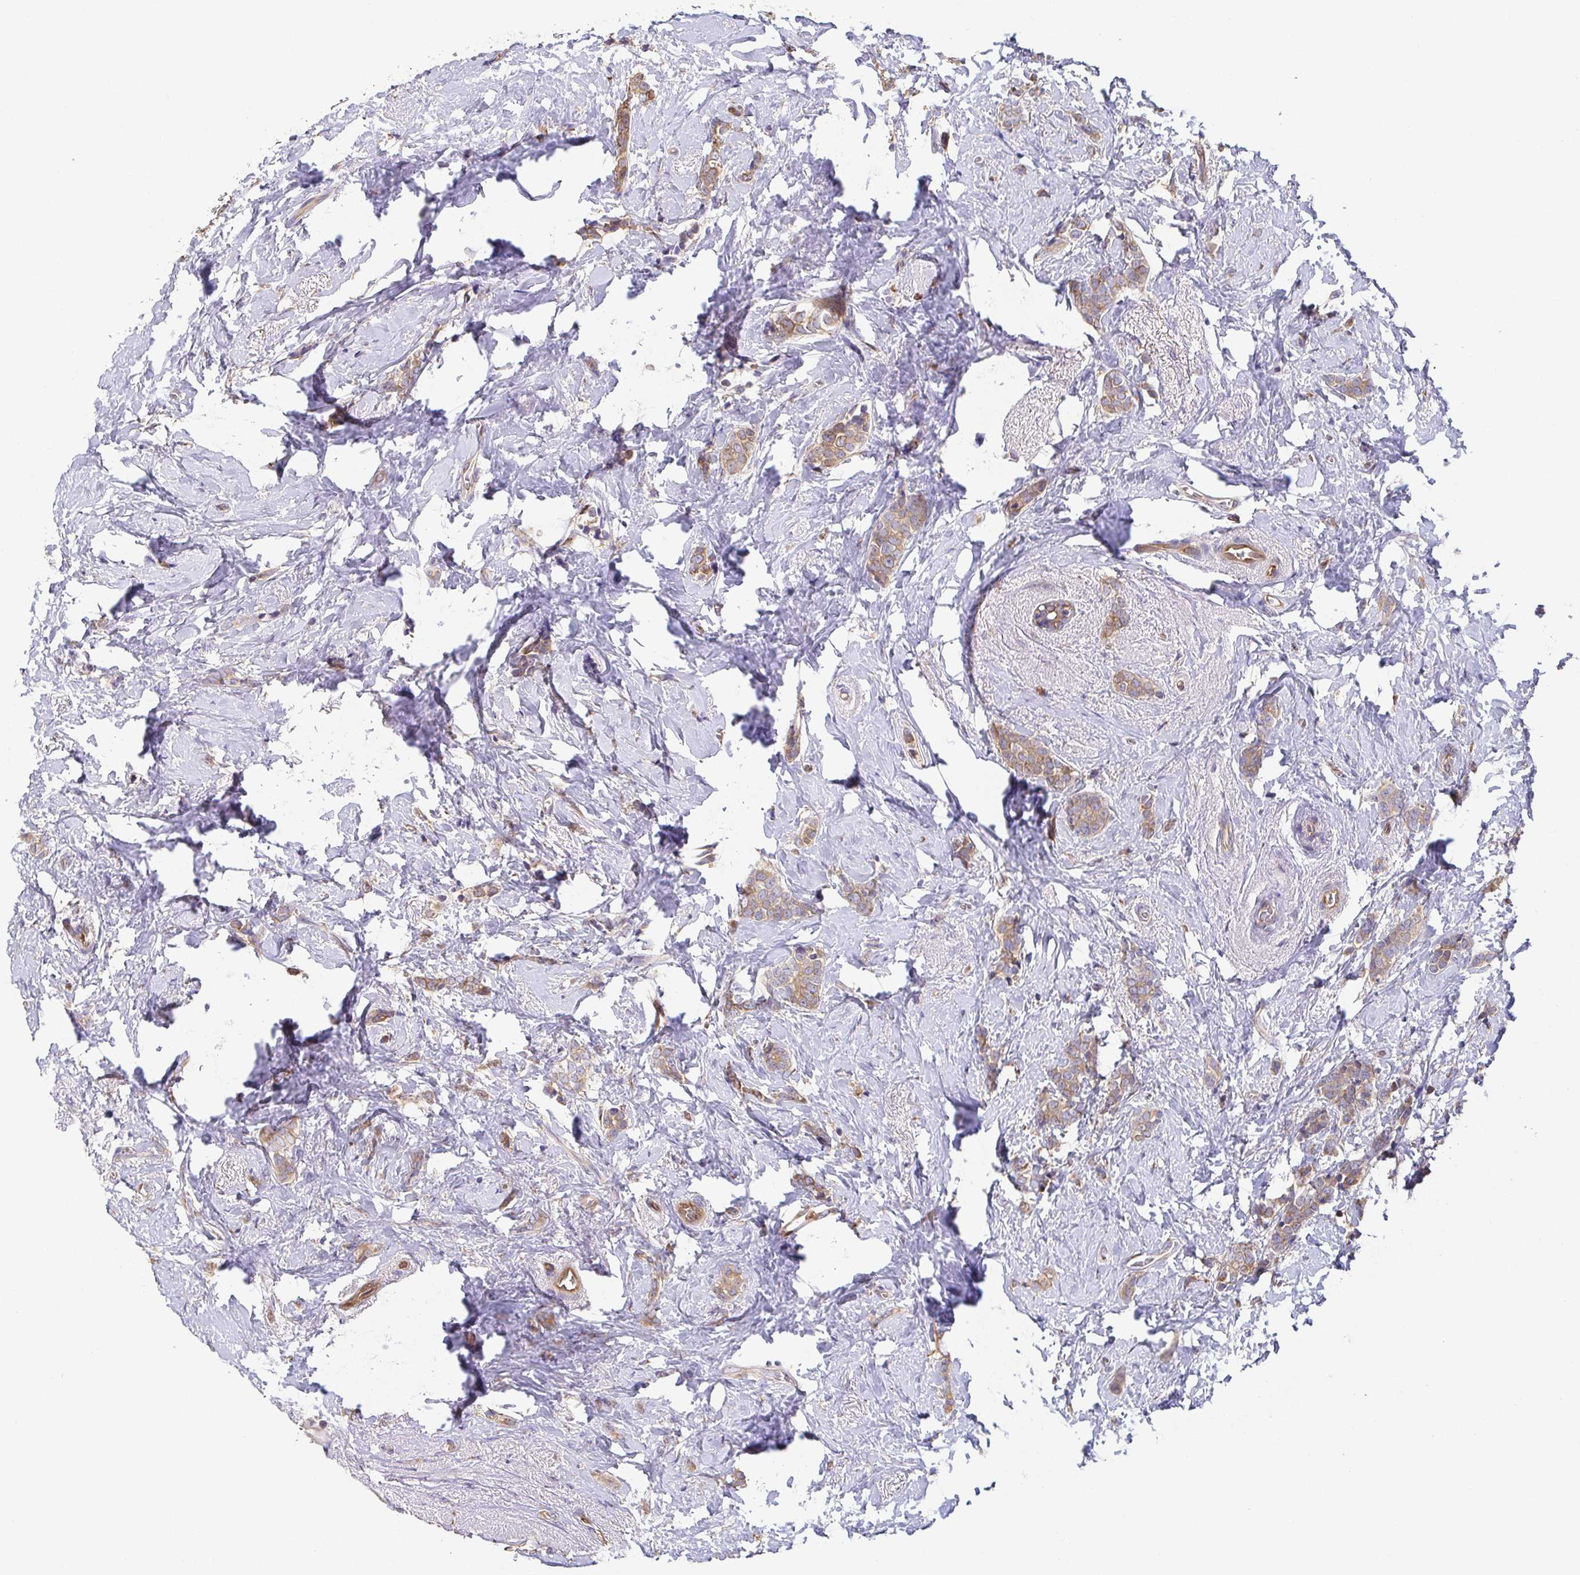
{"staining": {"intensity": "weak", "quantity": ">75%", "location": "cytoplasmic/membranous"}, "tissue": "breast cancer", "cell_type": "Tumor cells", "image_type": "cancer", "snomed": [{"axis": "morphology", "description": "Normal tissue, NOS"}, {"axis": "morphology", "description": "Duct carcinoma"}, {"axis": "topography", "description": "Breast"}], "caption": "Immunohistochemistry (DAB) staining of breast intraductal carcinoma demonstrates weak cytoplasmic/membranous protein expression in about >75% of tumor cells.", "gene": "EIF3D", "patient": {"sex": "female", "age": 77}}